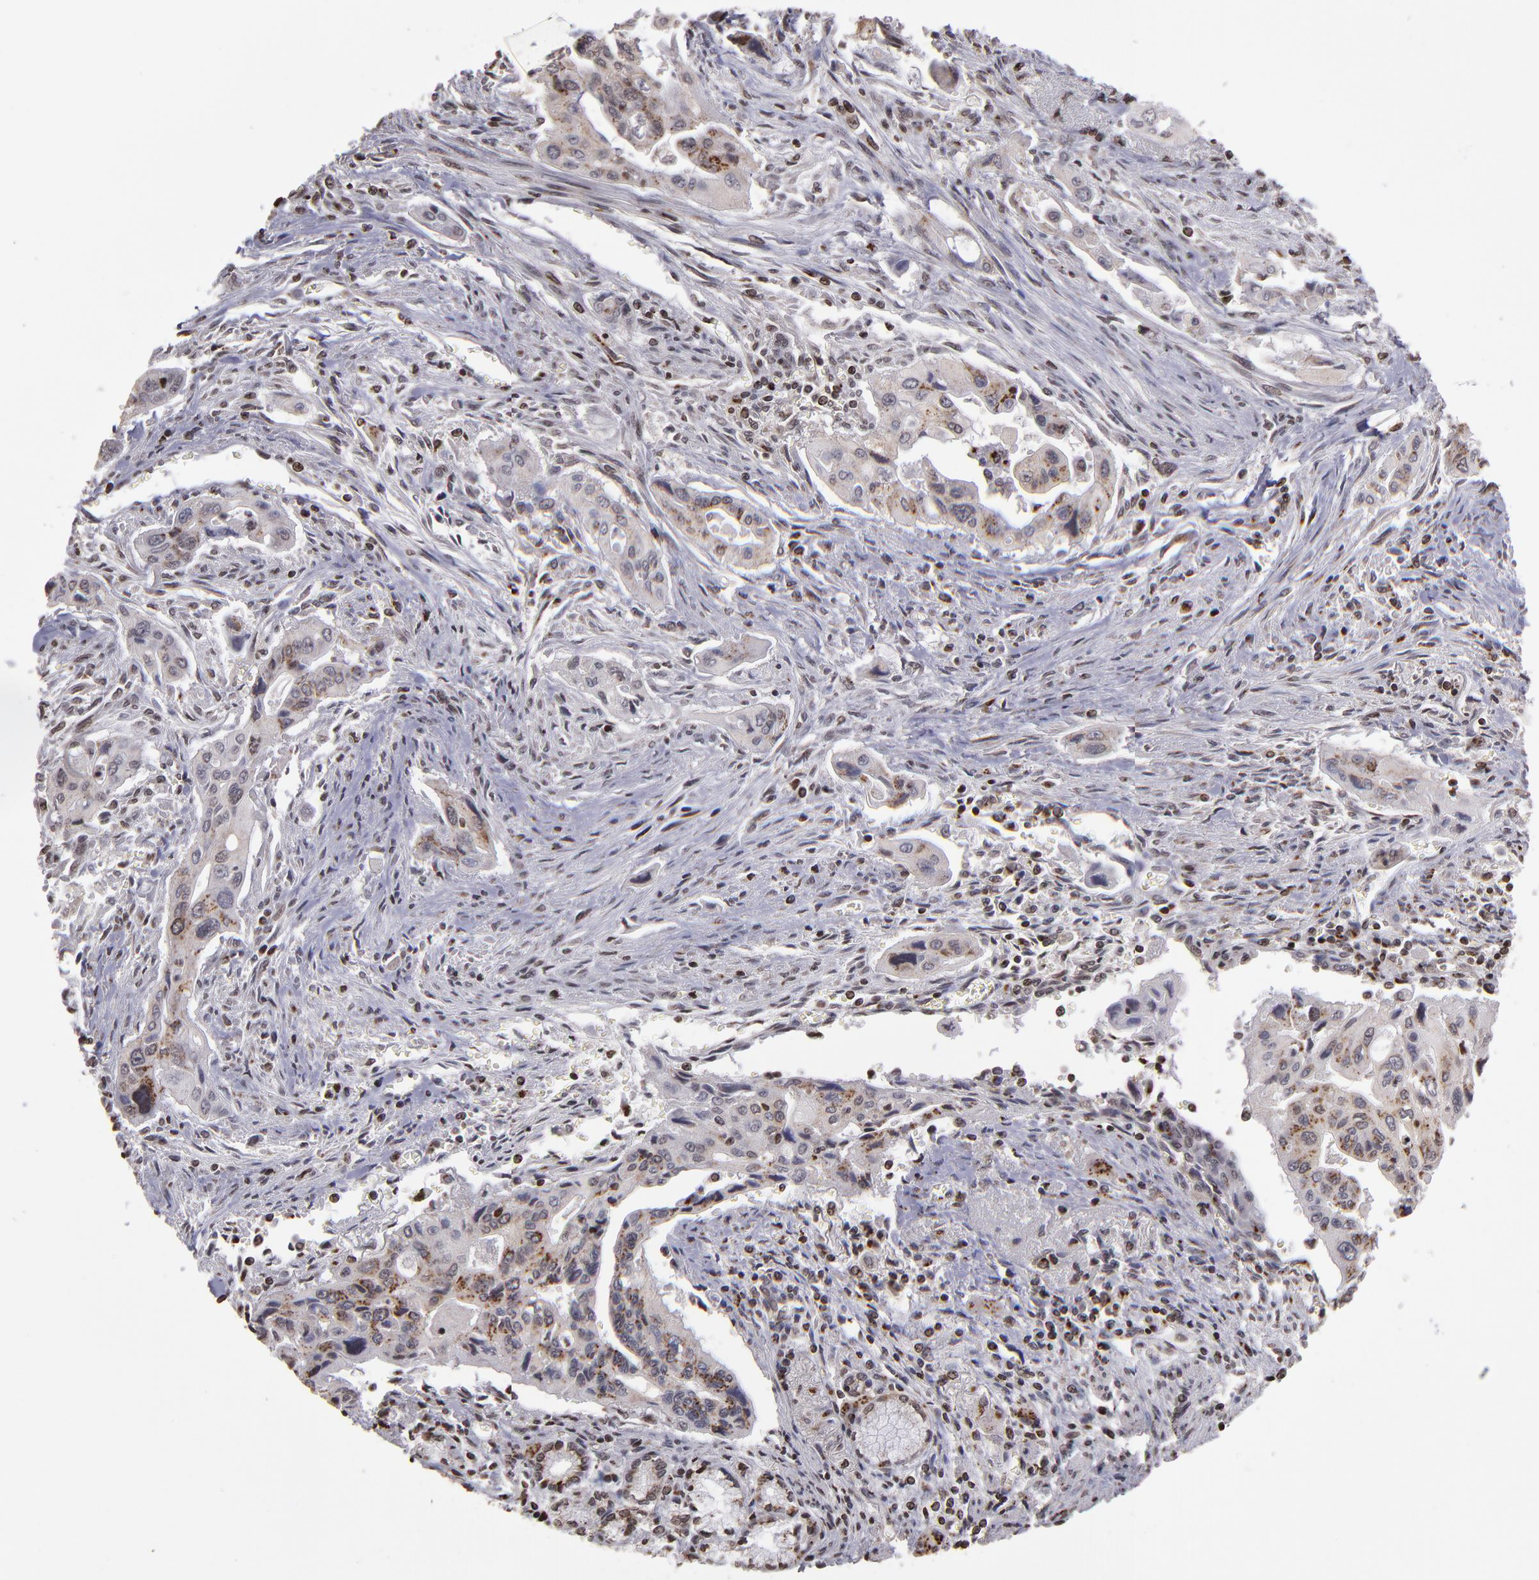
{"staining": {"intensity": "weak", "quantity": ">75%", "location": "cytoplasmic/membranous,nuclear"}, "tissue": "pancreatic cancer", "cell_type": "Tumor cells", "image_type": "cancer", "snomed": [{"axis": "morphology", "description": "Adenocarcinoma, NOS"}, {"axis": "topography", "description": "Pancreas"}], "caption": "Immunohistochemical staining of human pancreatic cancer (adenocarcinoma) demonstrates low levels of weak cytoplasmic/membranous and nuclear expression in about >75% of tumor cells.", "gene": "CSDC2", "patient": {"sex": "male", "age": 77}}